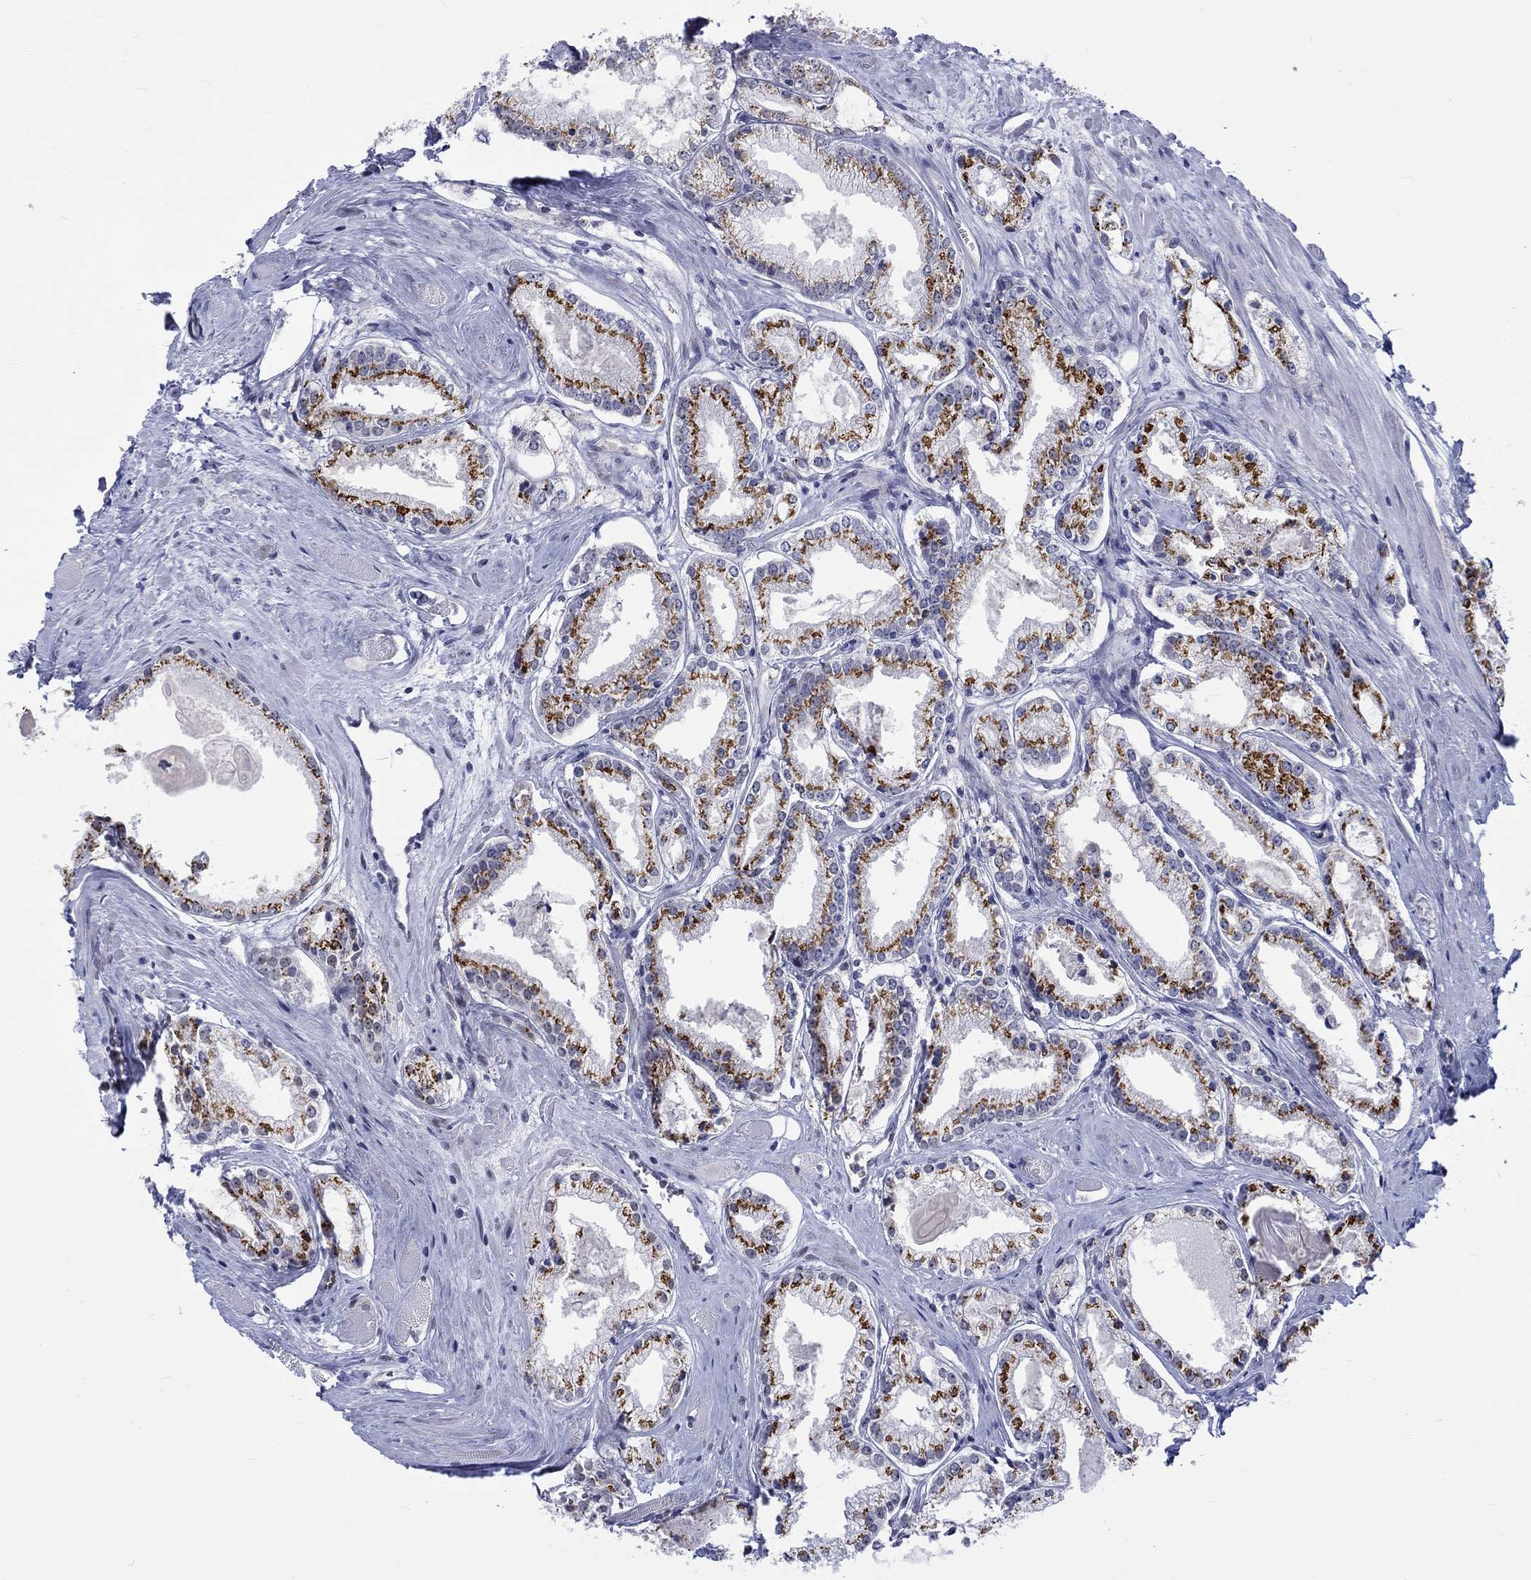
{"staining": {"intensity": "strong", "quantity": "25%-75%", "location": "cytoplasmic/membranous"}, "tissue": "prostate cancer", "cell_type": "Tumor cells", "image_type": "cancer", "snomed": [{"axis": "morphology", "description": "Adenocarcinoma, NOS"}, {"axis": "topography", "description": "Prostate"}], "caption": "Tumor cells demonstrate strong cytoplasmic/membranous expression in about 25%-75% of cells in prostate adenocarcinoma.", "gene": "ST6GALNAC1", "patient": {"sex": "male", "age": 72}}